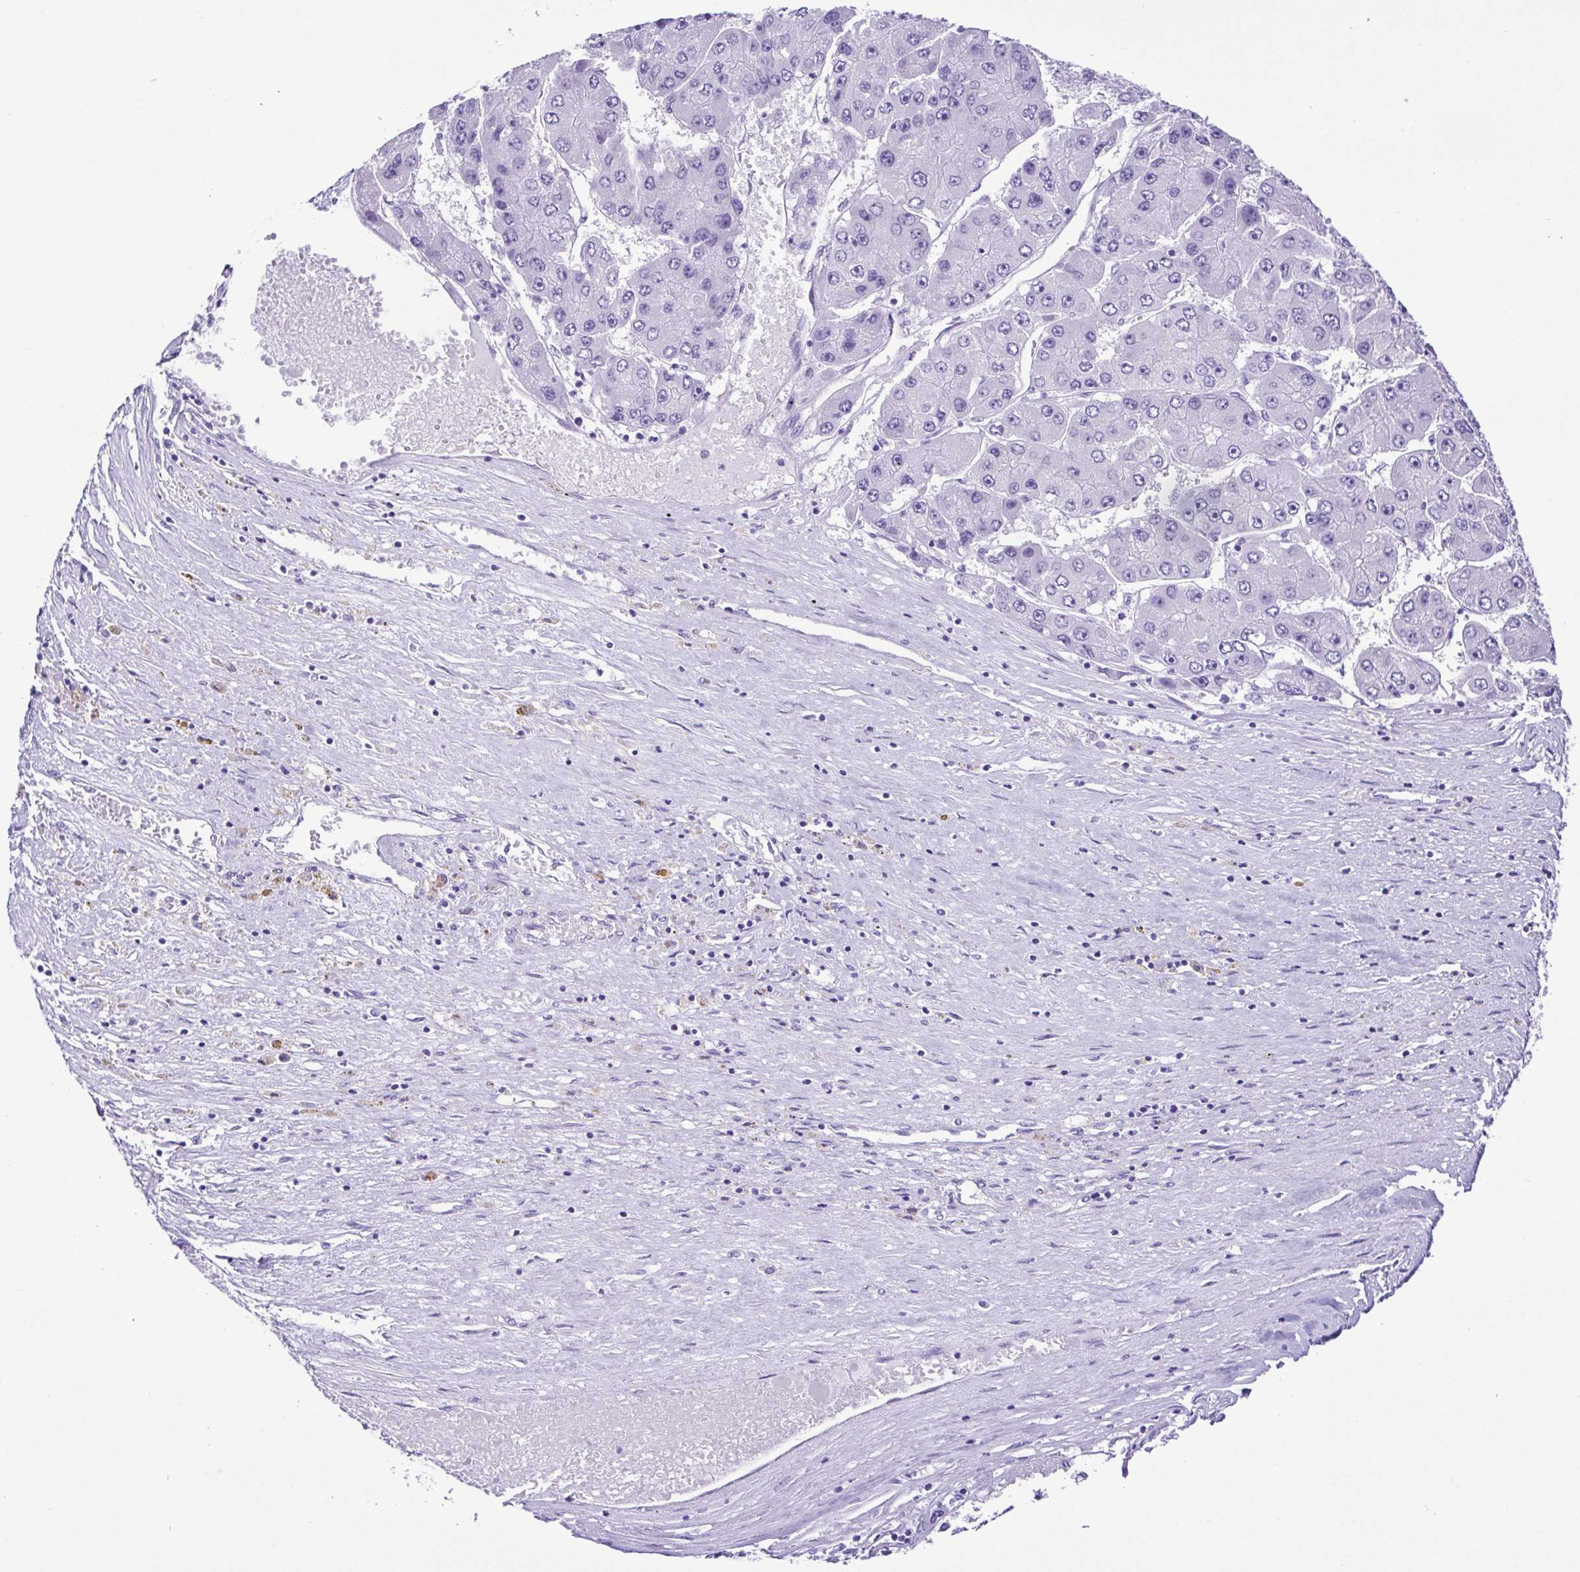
{"staining": {"intensity": "negative", "quantity": "none", "location": "none"}, "tissue": "liver cancer", "cell_type": "Tumor cells", "image_type": "cancer", "snomed": [{"axis": "morphology", "description": "Carcinoma, Hepatocellular, NOS"}, {"axis": "topography", "description": "Liver"}], "caption": "Tumor cells show no significant staining in hepatocellular carcinoma (liver).", "gene": "PAK3", "patient": {"sex": "female", "age": 61}}